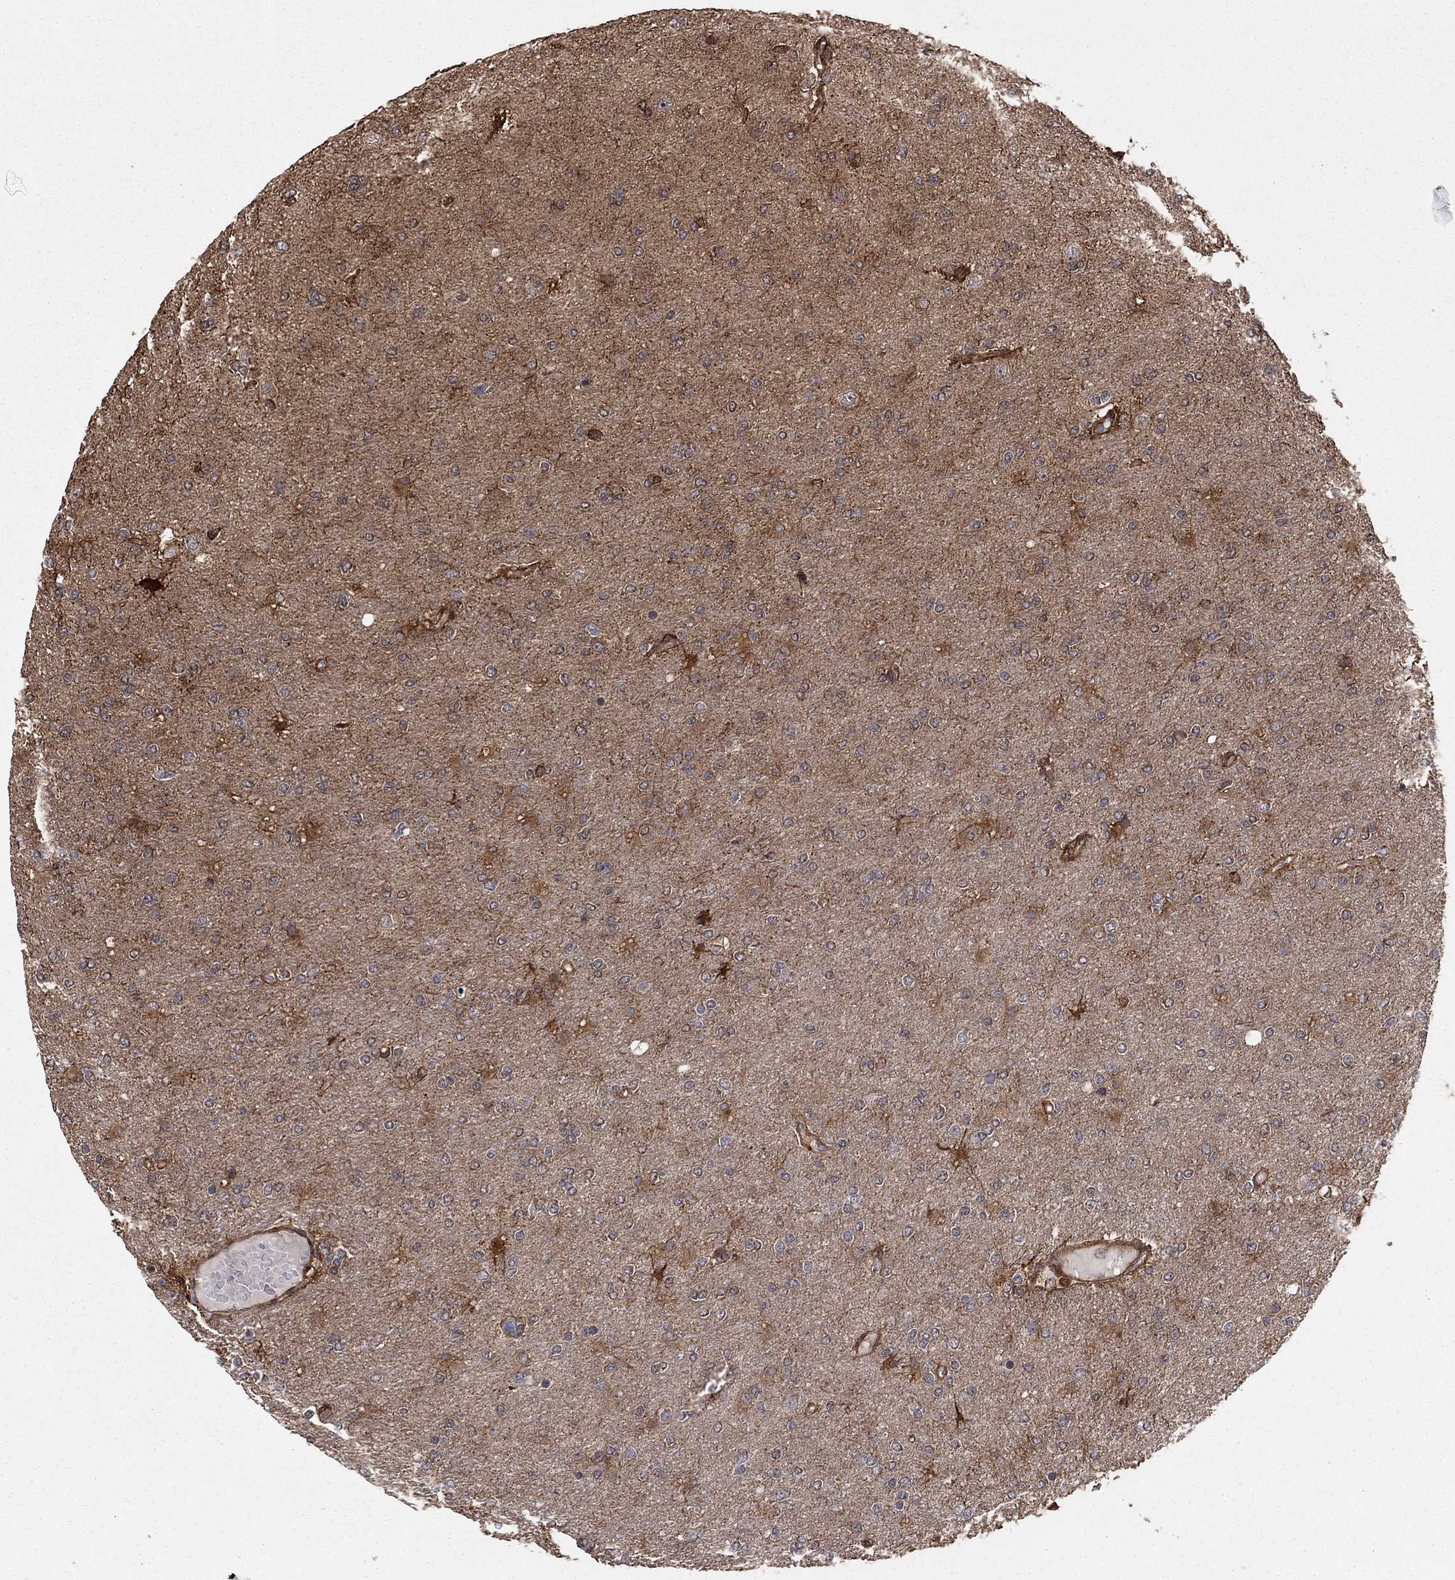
{"staining": {"intensity": "negative", "quantity": "none", "location": "none"}, "tissue": "glioma", "cell_type": "Tumor cells", "image_type": "cancer", "snomed": [{"axis": "morphology", "description": "Glioma, malignant, High grade"}, {"axis": "topography", "description": "Cerebral cortex"}], "caption": "Tumor cells are negative for brown protein staining in malignant glioma (high-grade). Brightfield microscopy of immunohistochemistry stained with DAB (brown) and hematoxylin (blue), captured at high magnification.", "gene": "GYG1", "patient": {"sex": "male", "age": 70}}